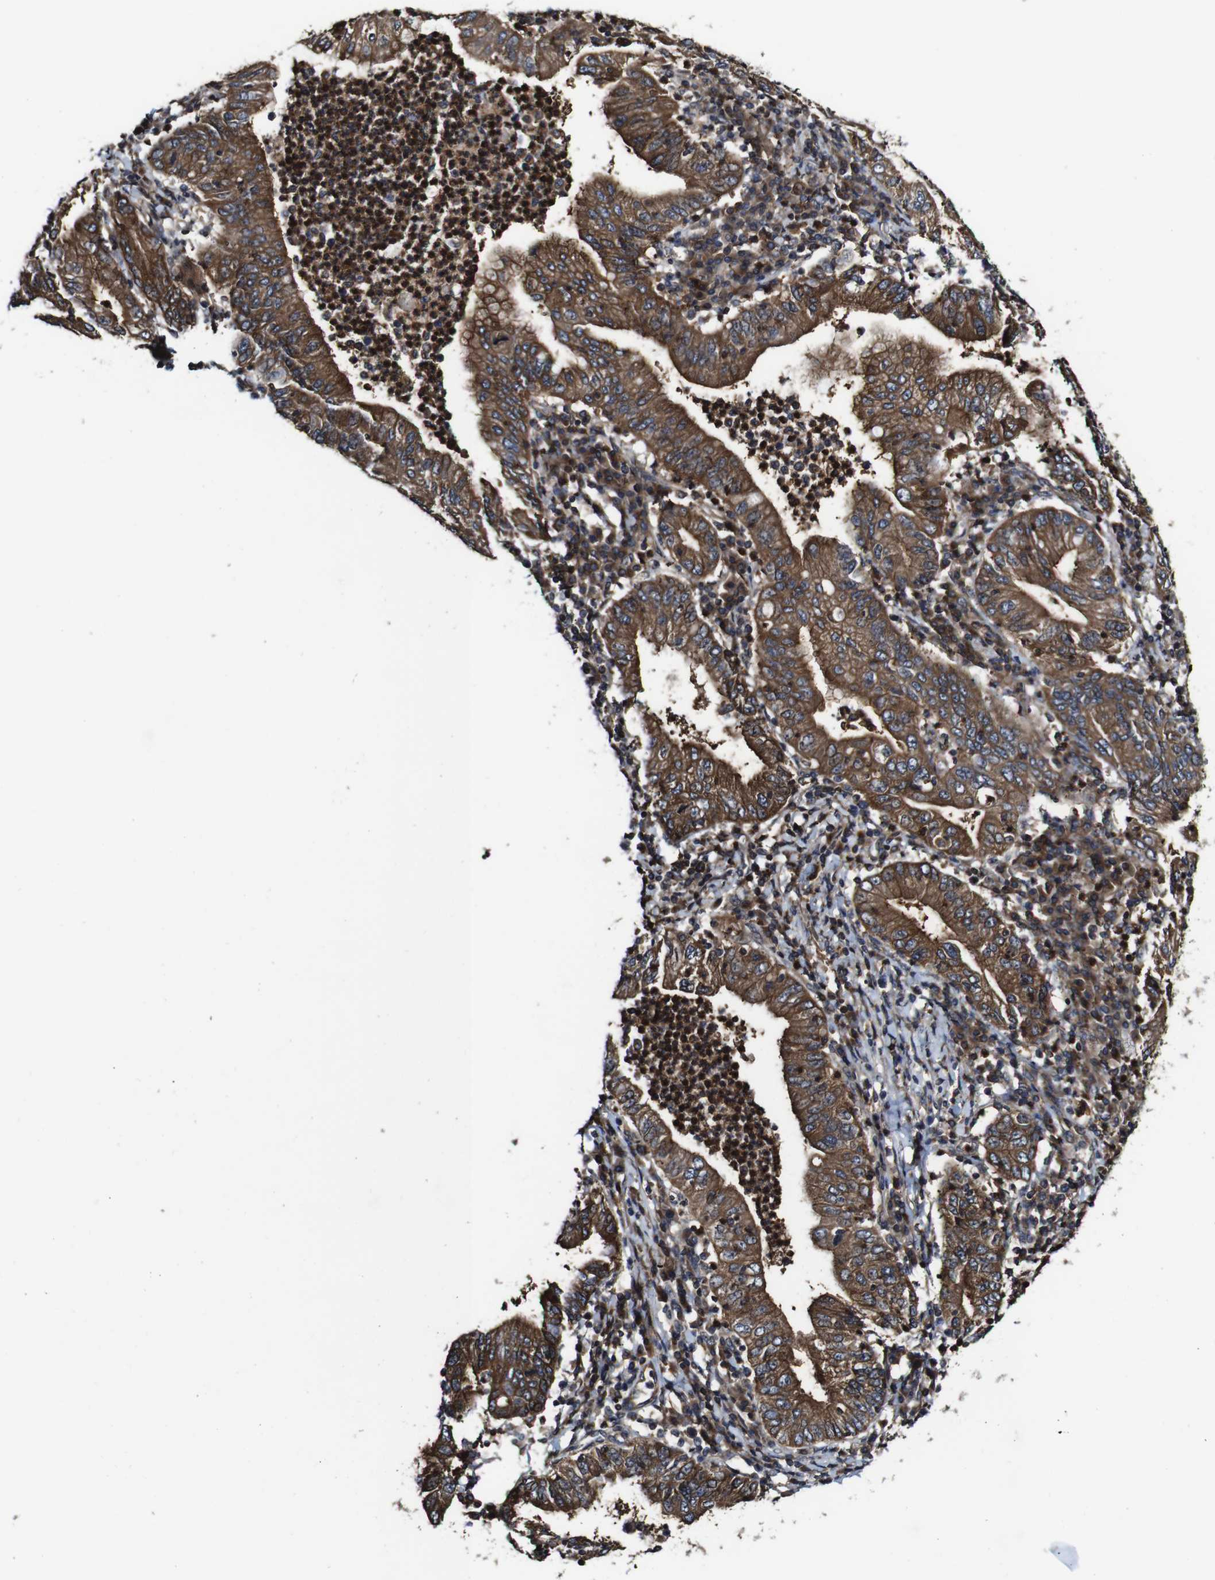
{"staining": {"intensity": "strong", "quantity": ">75%", "location": "cytoplasmic/membranous"}, "tissue": "stomach cancer", "cell_type": "Tumor cells", "image_type": "cancer", "snomed": [{"axis": "morphology", "description": "Normal tissue, NOS"}, {"axis": "morphology", "description": "Adenocarcinoma, NOS"}, {"axis": "topography", "description": "Esophagus"}, {"axis": "topography", "description": "Stomach, upper"}, {"axis": "topography", "description": "Peripheral nerve tissue"}], "caption": "IHC photomicrograph of neoplastic tissue: human stomach cancer stained using IHC exhibits high levels of strong protein expression localized specifically in the cytoplasmic/membranous of tumor cells, appearing as a cytoplasmic/membranous brown color.", "gene": "TNIK", "patient": {"sex": "male", "age": 62}}